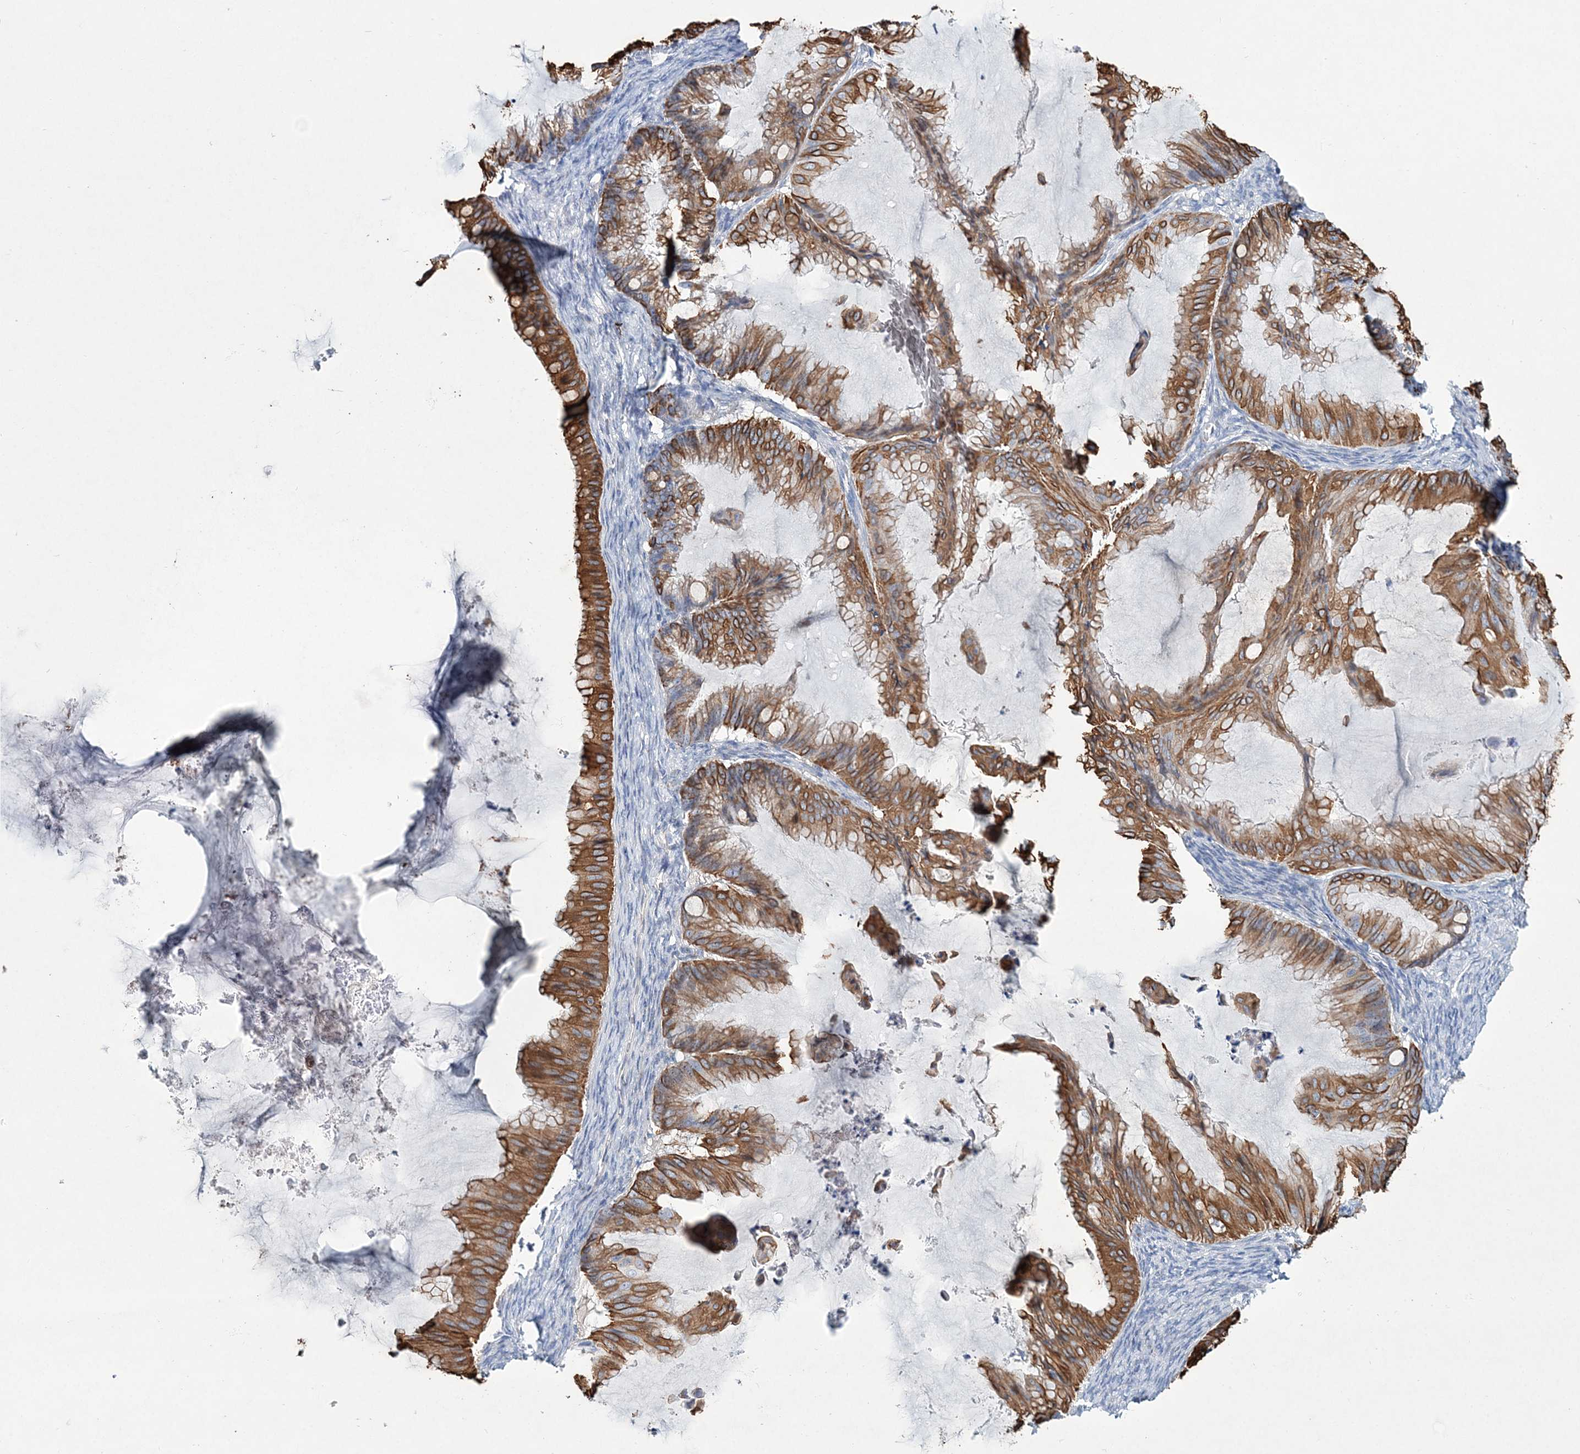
{"staining": {"intensity": "strong", "quantity": ">75%", "location": "cytoplasmic/membranous"}, "tissue": "ovarian cancer", "cell_type": "Tumor cells", "image_type": "cancer", "snomed": [{"axis": "morphology", "description": "Cystadenocarcinoma, mucinous, NOS"}, {"axis": "topography", "description": "Ovary"}], "caption": "Brown immunohistochemical staining in human ovarian cancer demonstrates strong cytoplasmic/membranous expression in about >75% of tumor cells.", "gene": "ADGRL1", "patient": {"sex": "female", "age": 71}}